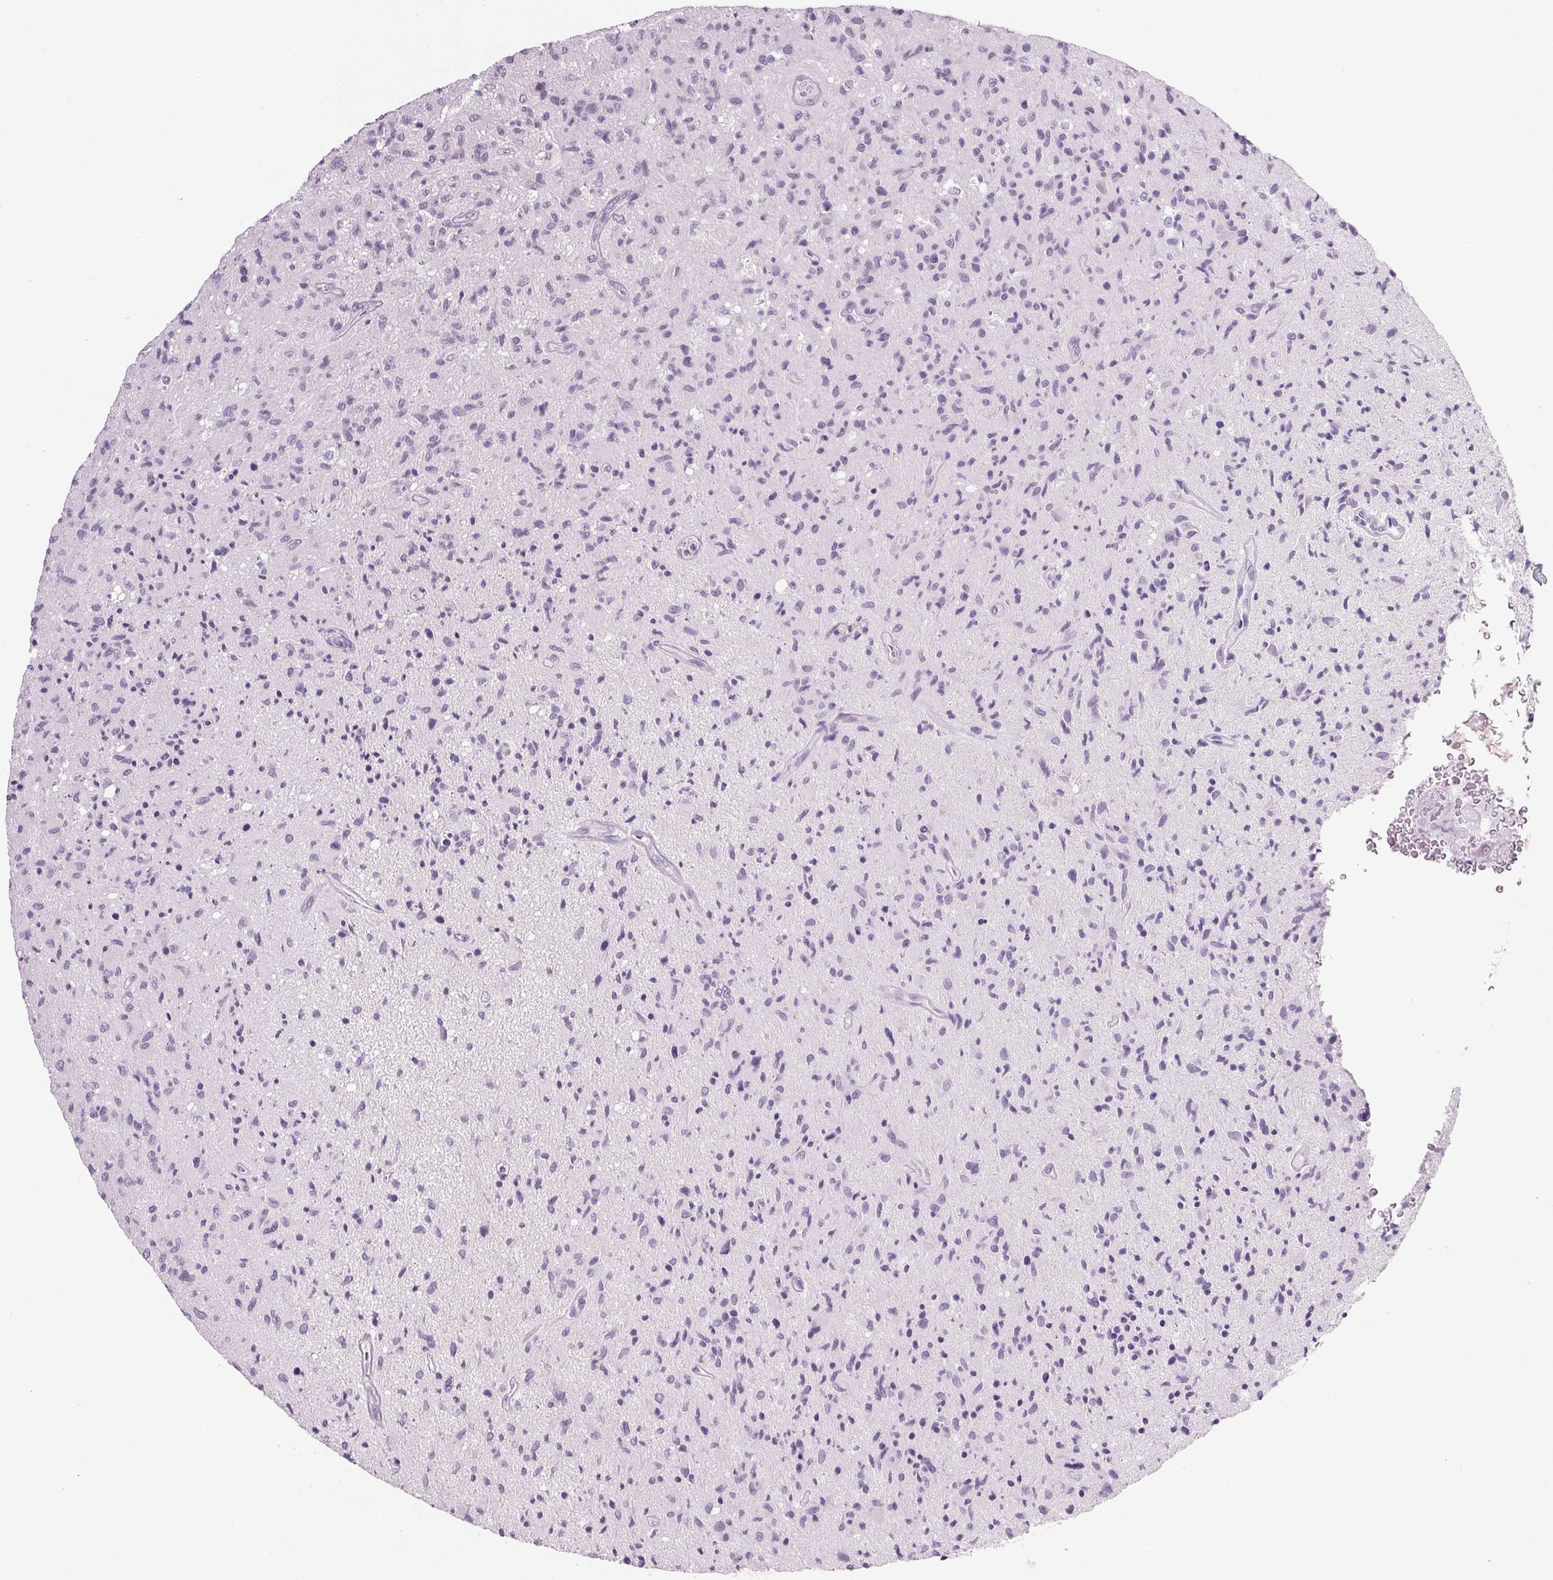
{"staining": {"intensity": "negative", "quantity": "none", "location": "none"}, "tissue": "glioma", "cell_type": "Tumor cells", "image_type": "cancer", "snomed": [{"axis": "morphology", "description": "Glioma, malignant, High grade"}, {"axis": "topography", "description": "Brain"}], "caption": "A histopathology image of human glioma is negative for staining in tumor cells.", "gene": "PPP1R1A", "patient": {"sex": "male", "age": 54}}